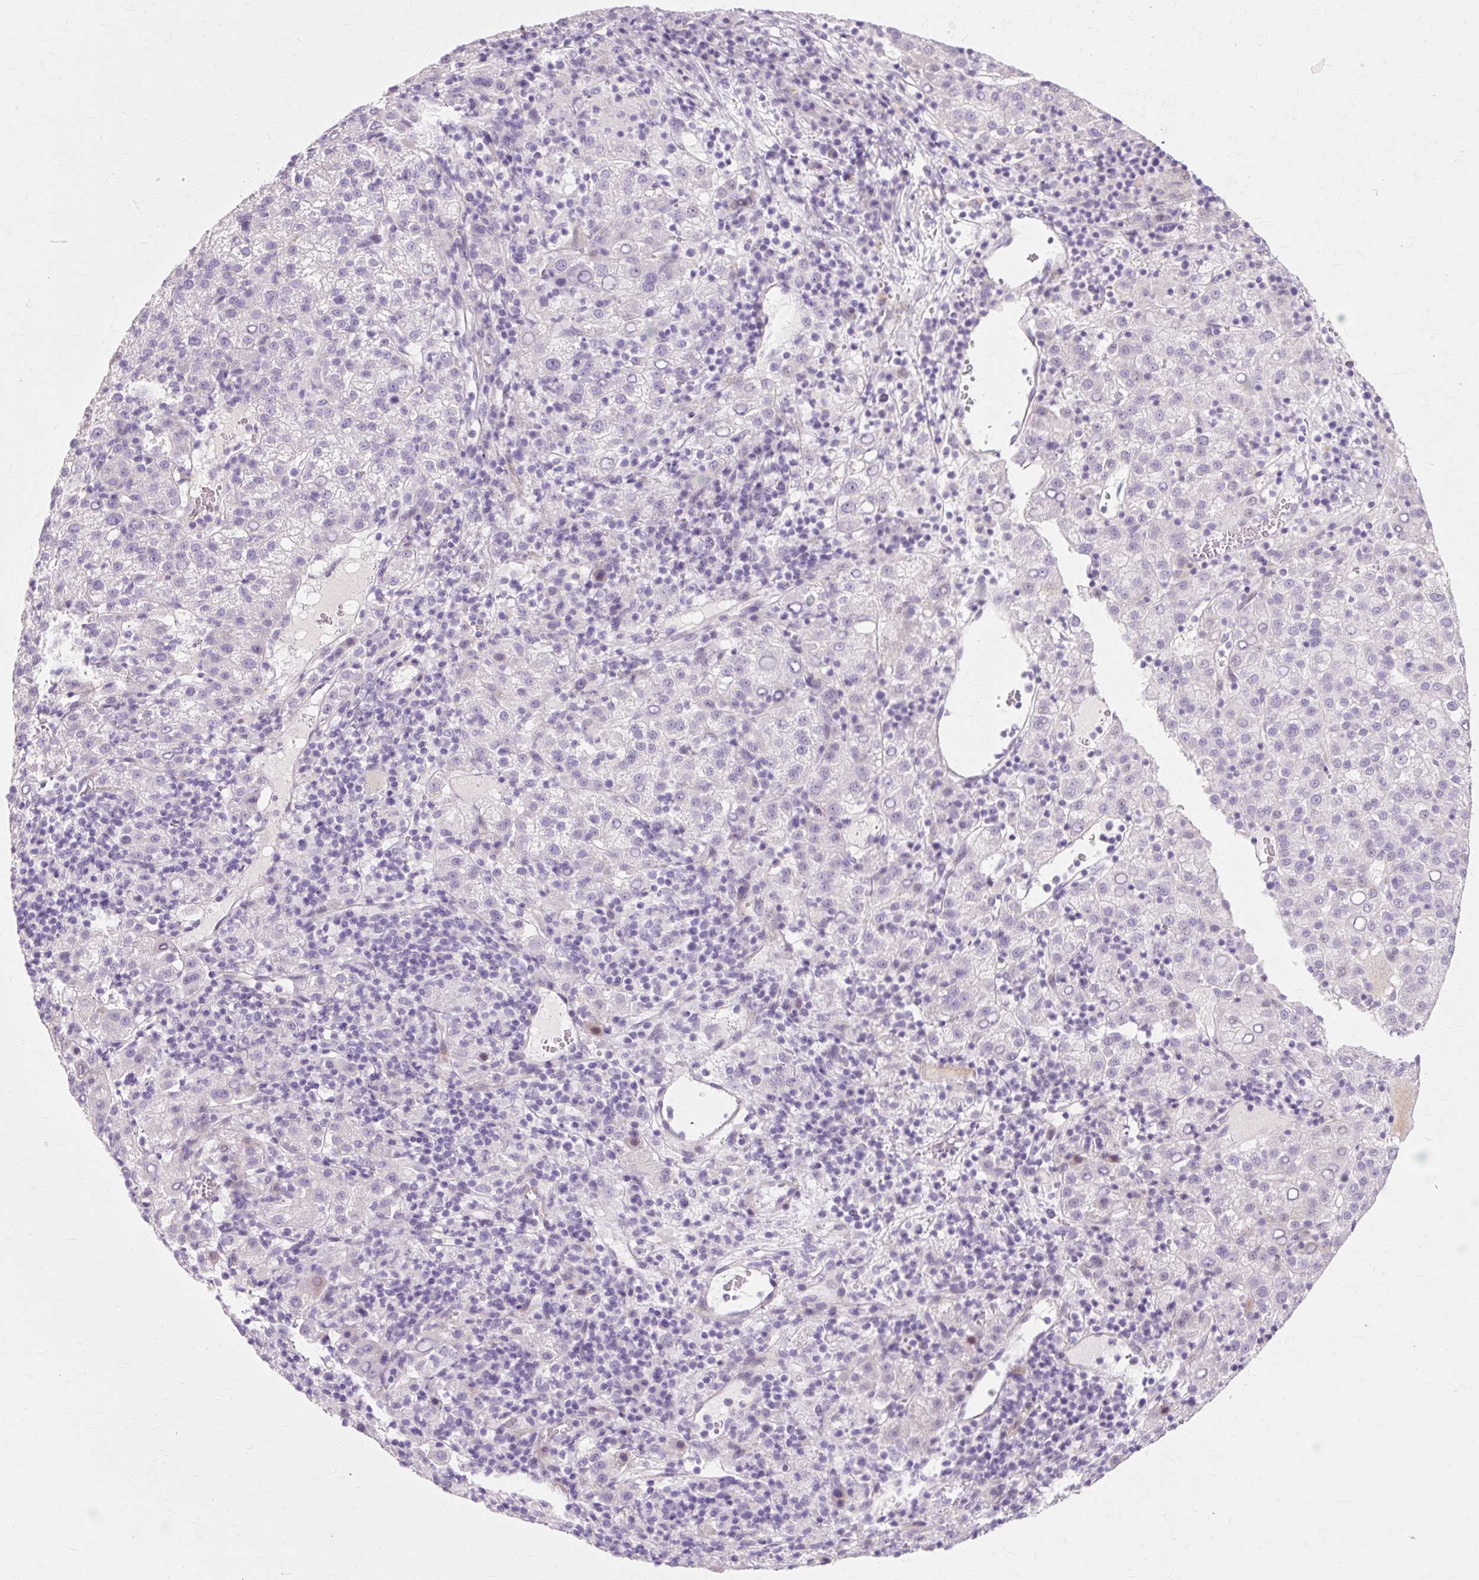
{"staining": {"intensity": "negative", "quantity": "none", "location": "none"}, "tissue": "liver cancer", "cell_type": "Tumor cells", "image_type": "cancer", "snomed": [{"axis": "morphology", "description": "Carcinoma, Hepatocellular, NOS"}, {"axis": "topography", "description": "Liver"}], "caption": "A micrograph of liver cancer (hepatocellular carcinoma) stained for a protein shows no brown staining in tumor cells.", "gene": "IRX2", "patient": {"sex": "female", "age": 58}}